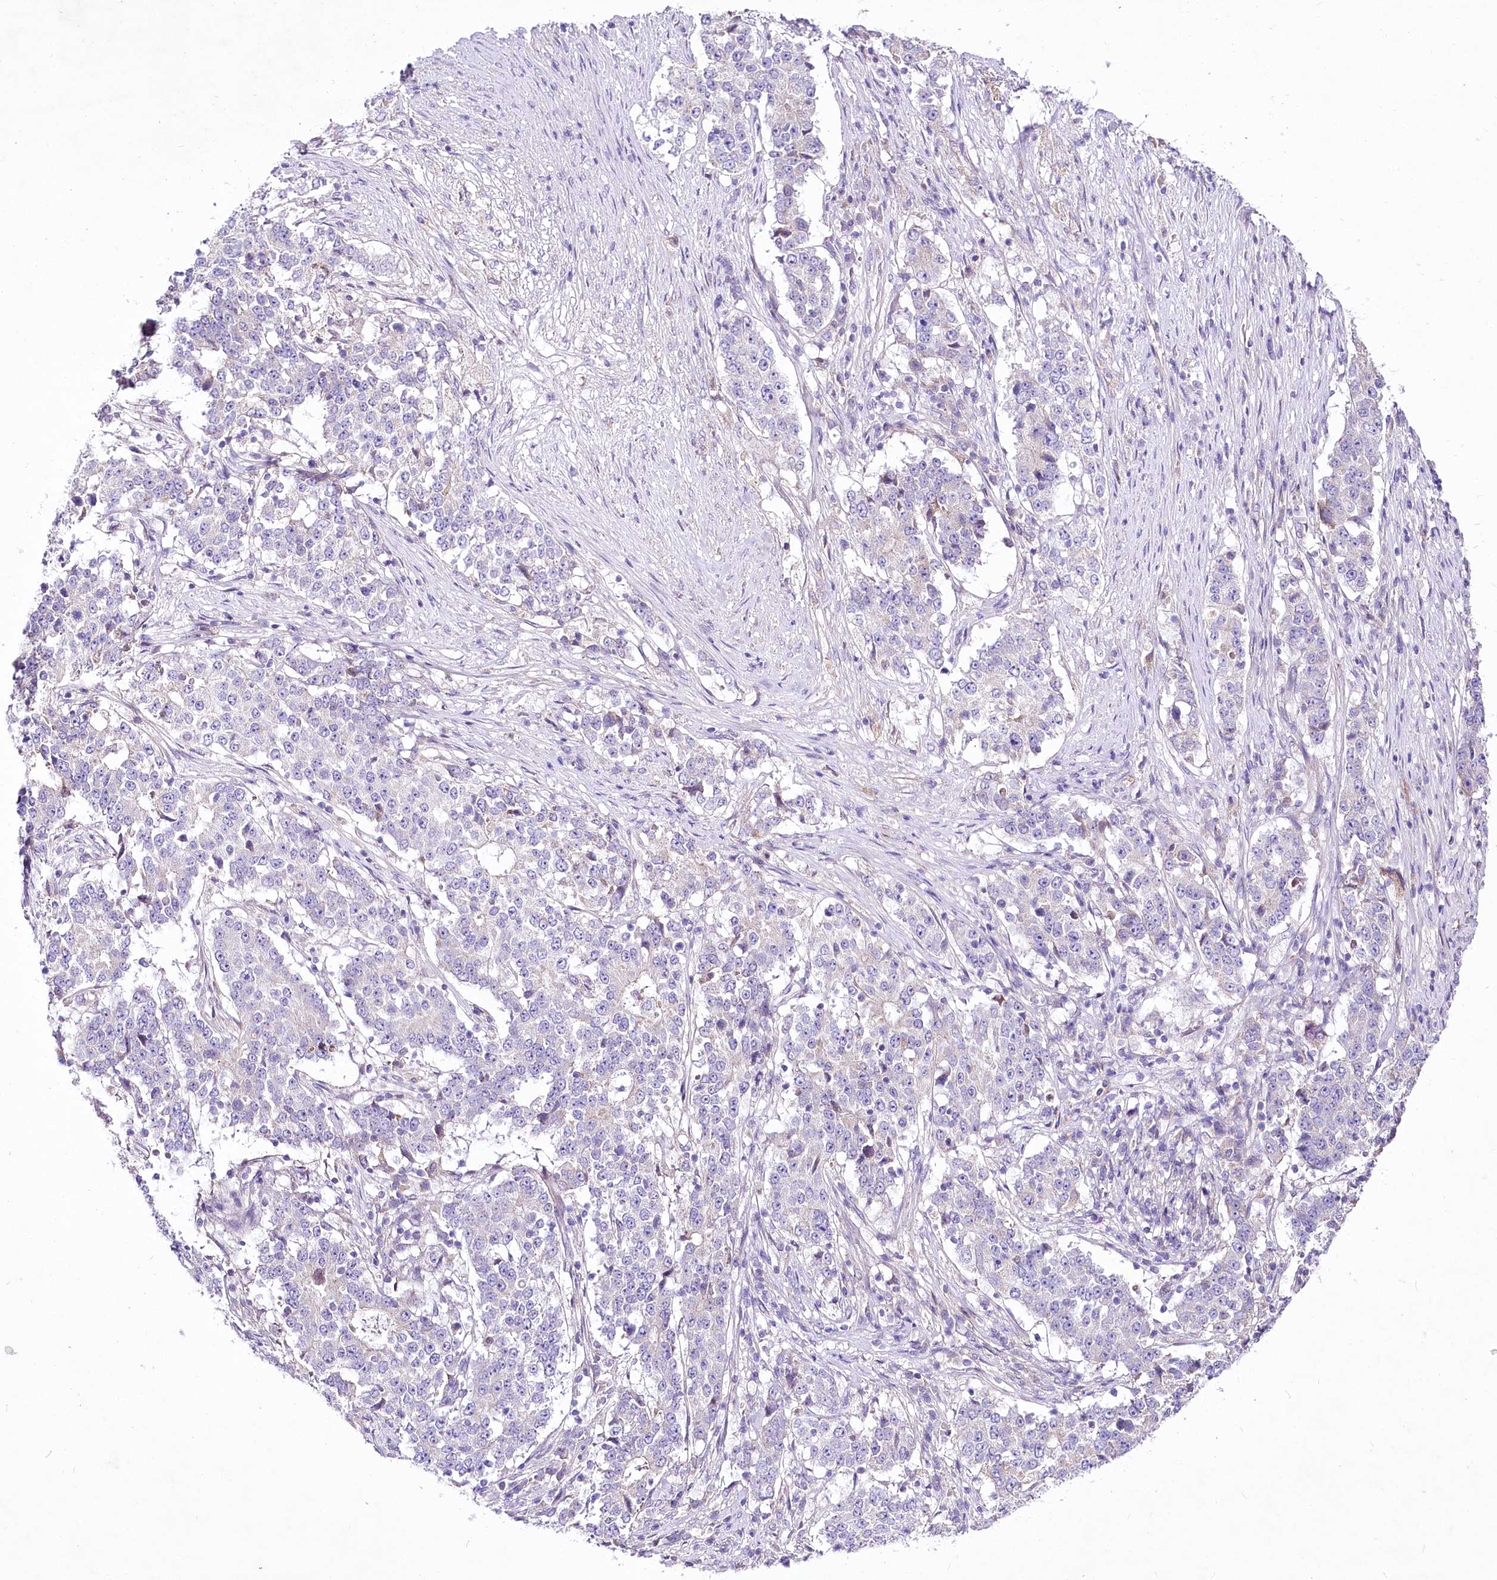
{"staining": {"intensity": "negative", "quantity": "none", "location": "none"}, "tissue": "stomach cancer", "cell_type": "Tumor cells", "image_type": "cancer", "snomed": [{"axis": "morphology", "description": "Adenocarcinoma, NOS"}, {"axis": "topography", "description": "Stomach"}], "caption": "This is an immunohistochemistry micrograph of human stomach cancer (adenocarcinoma). There is no staining in tumor cells.", "gene": "LRRC14B", "patient": {"sex": "male", "age": 59}}